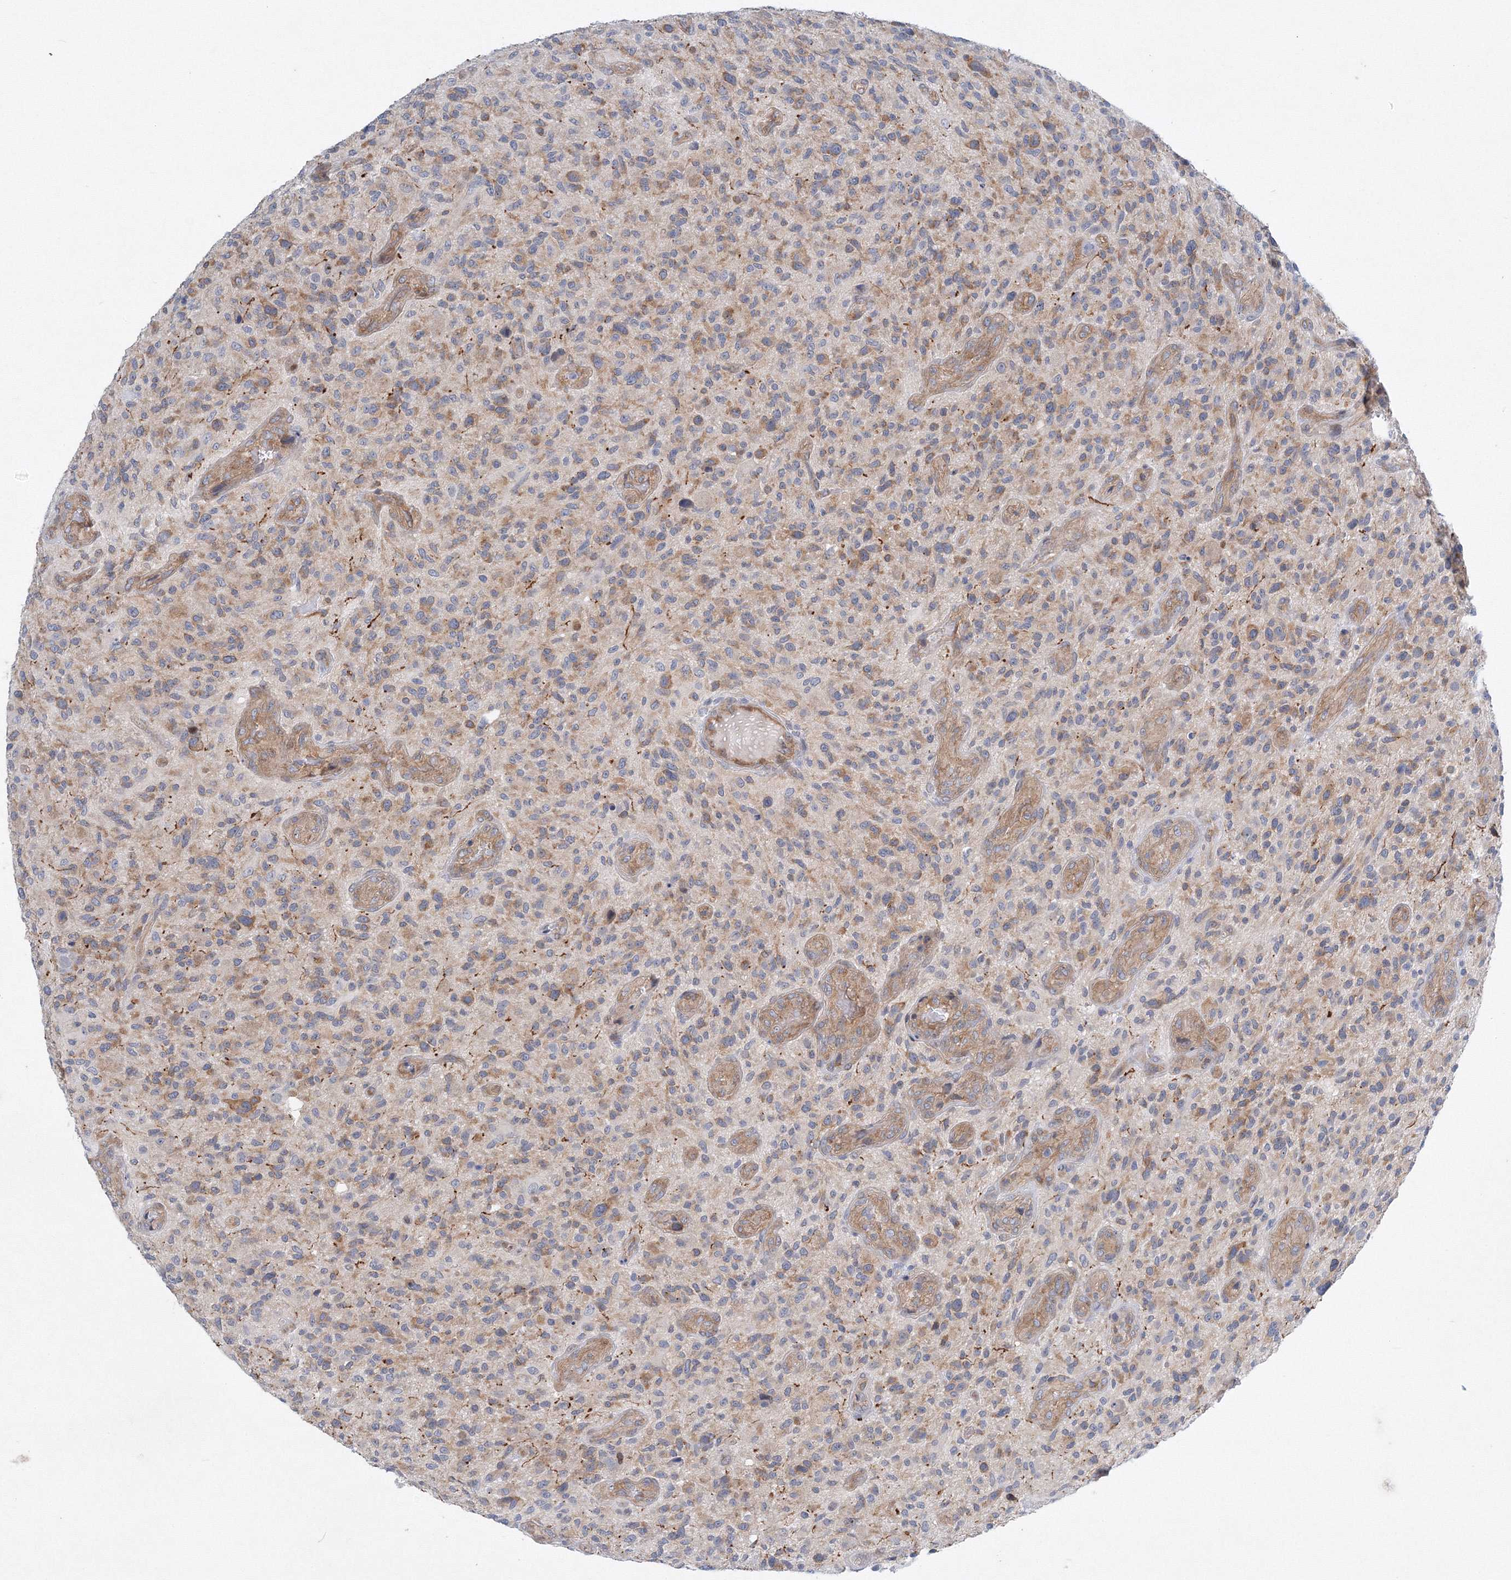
{"staining": {"intensity": "weak", "quantity": "<25%", "location": "cytoplasmic/membranous"}, "tissue": "glioma", "cell_type": "Tumor cells", "image_type": "cancer", "snomed": [{"axis": "morphology", "description": "Glioma, malignant, High grade"}, {"axis": "topography", "description": "Brain"}], "caption": "Immunohistochemistry of human glioma shows no expression in tumor cells.", "gene": "TANC1", "patient": {"sex": "male", "age": 47}}